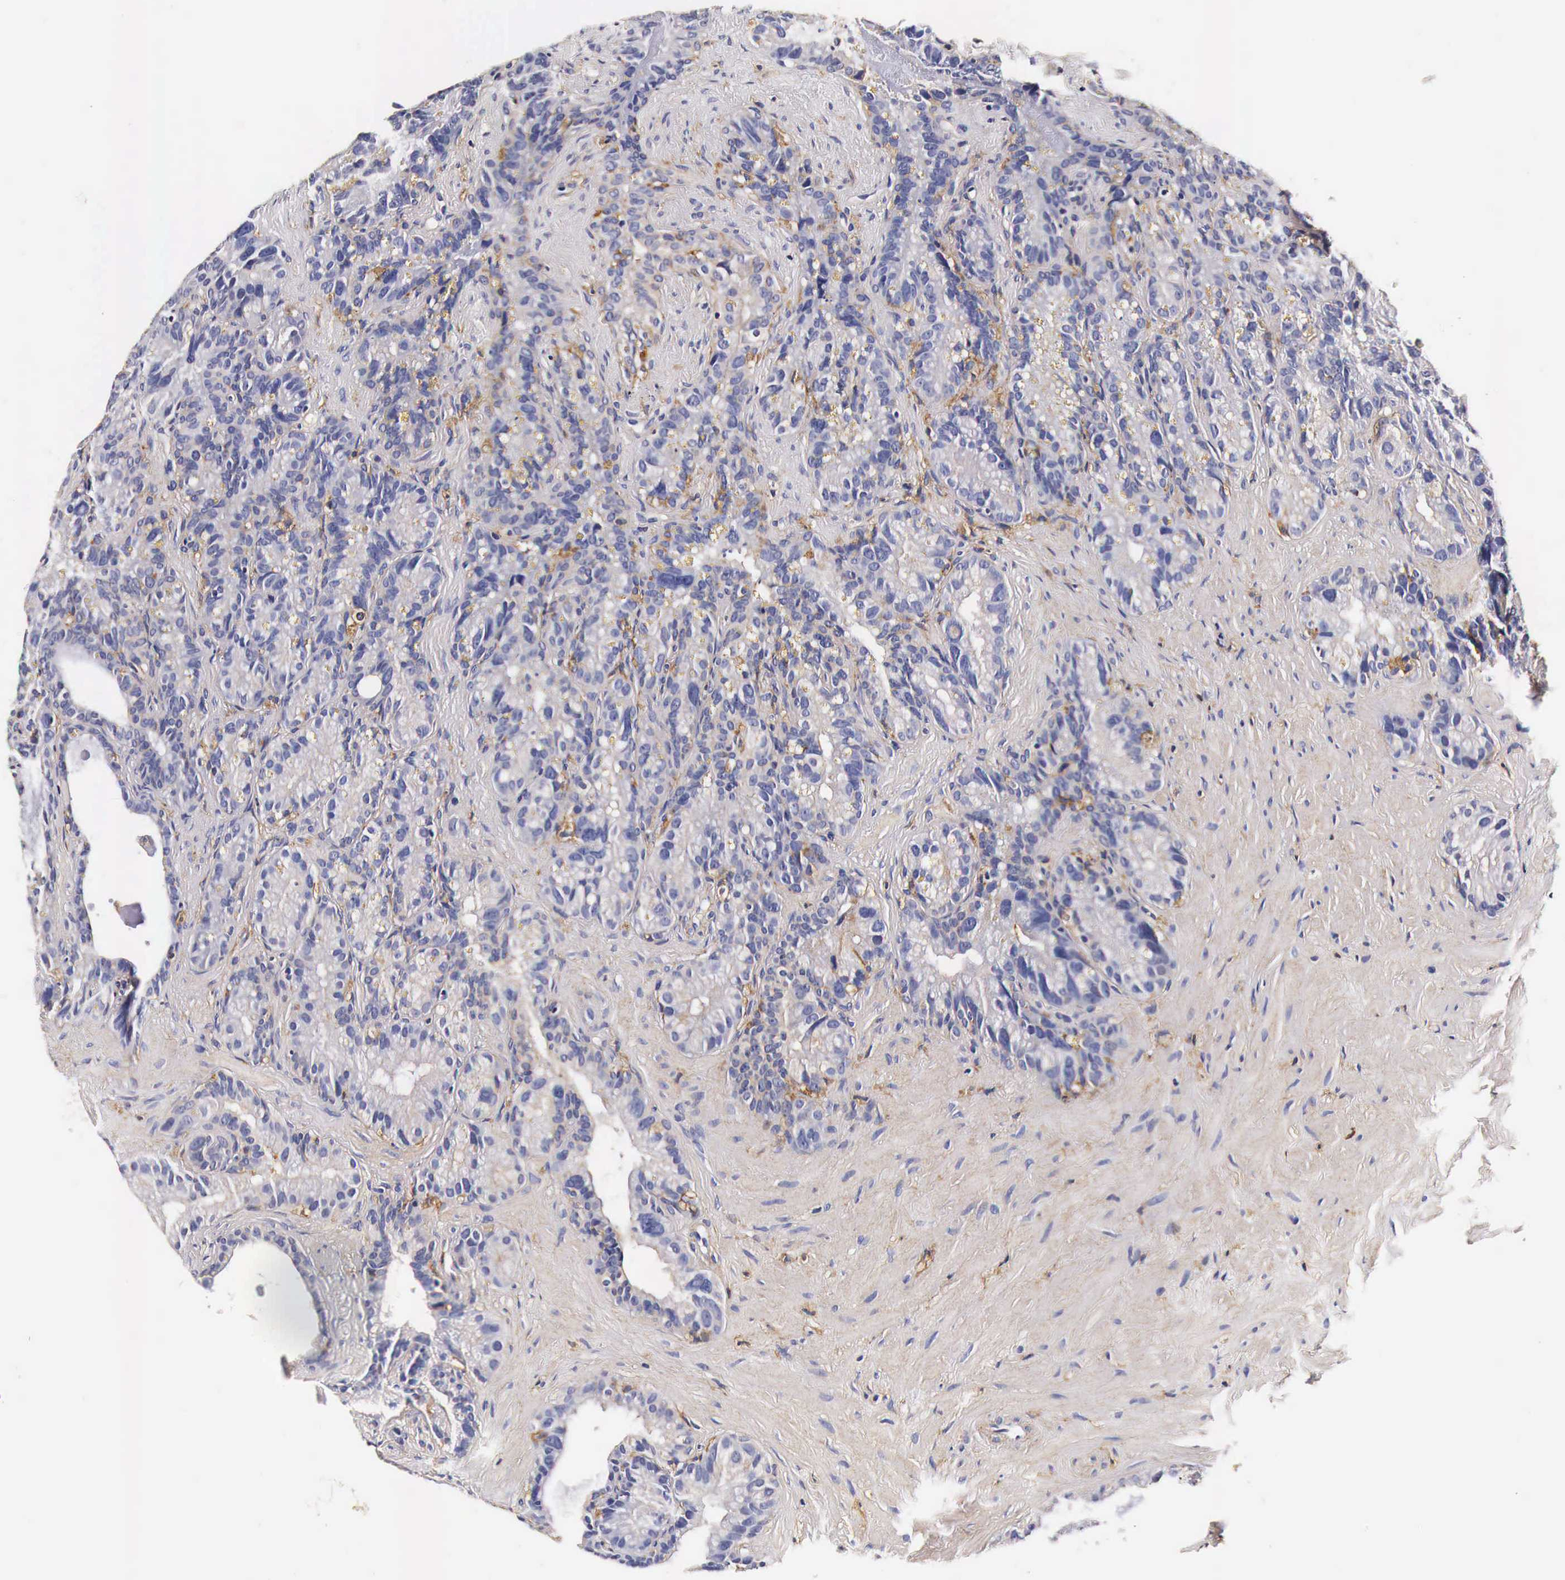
{"staining": {"intensity": "negative", "quantity": "none", "location": "none"}, "tissue": "seminal vesicle", "cell_type": "Glandular cells", "image_type": "normal", "snomed": [{"axis": "morphology", "description": "Normal tissue, NOS"}, {"axis": "topography", "description": "Seminal veicle"}], "caption": "DAB immunohistochemical staining of benign seminal vesicle demonstrates no significant staining in glandular cells. (DAB (3,3'-diaminobenzidine) immunohistochemistry visualized using brightfield microscopy, high magnification).", "gene": "RP2", "patient": {"sex": "male", "age": 63}}